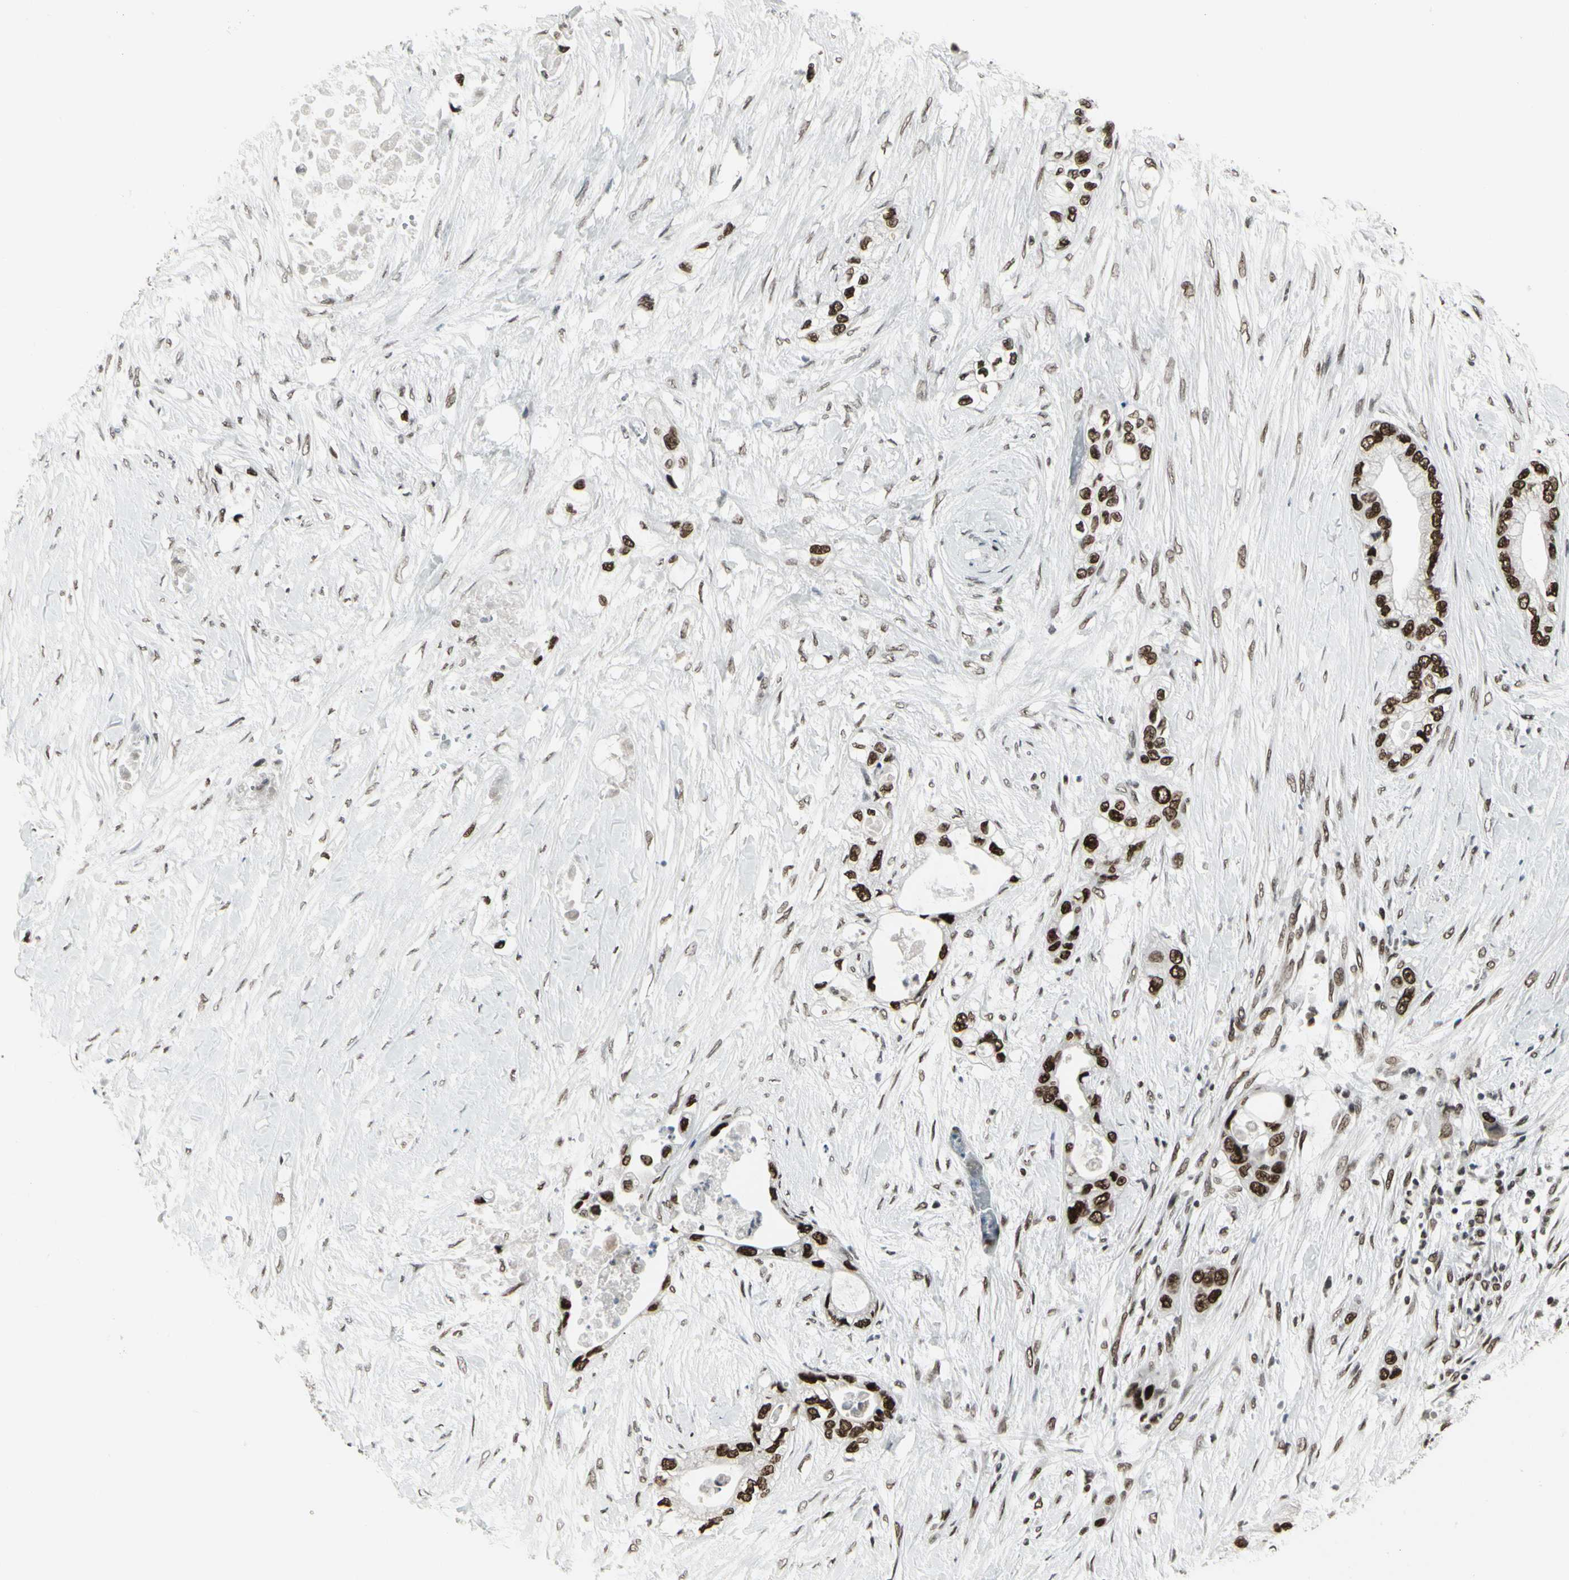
{"staining": {"intensity": "strong", "quantity": ">75%", "location": "nuclear"}, "tissue": "pancreatic cancer", "cell_type": "Tumor cells", "image_type": "cancer", "snomed": [{"axis": "morphology", "description": "Adenocarcinoma, NOS"}, {"axis": "topography", "description": "Pancreas"}], "caption": "The immunohistochemical stain labels strong nuclear expression in tumor cells of pancreatic cancer (adenocarcinoma) tissue.", "gene": "HMG20A", "patient": {"sex": "female", "age": 70}}